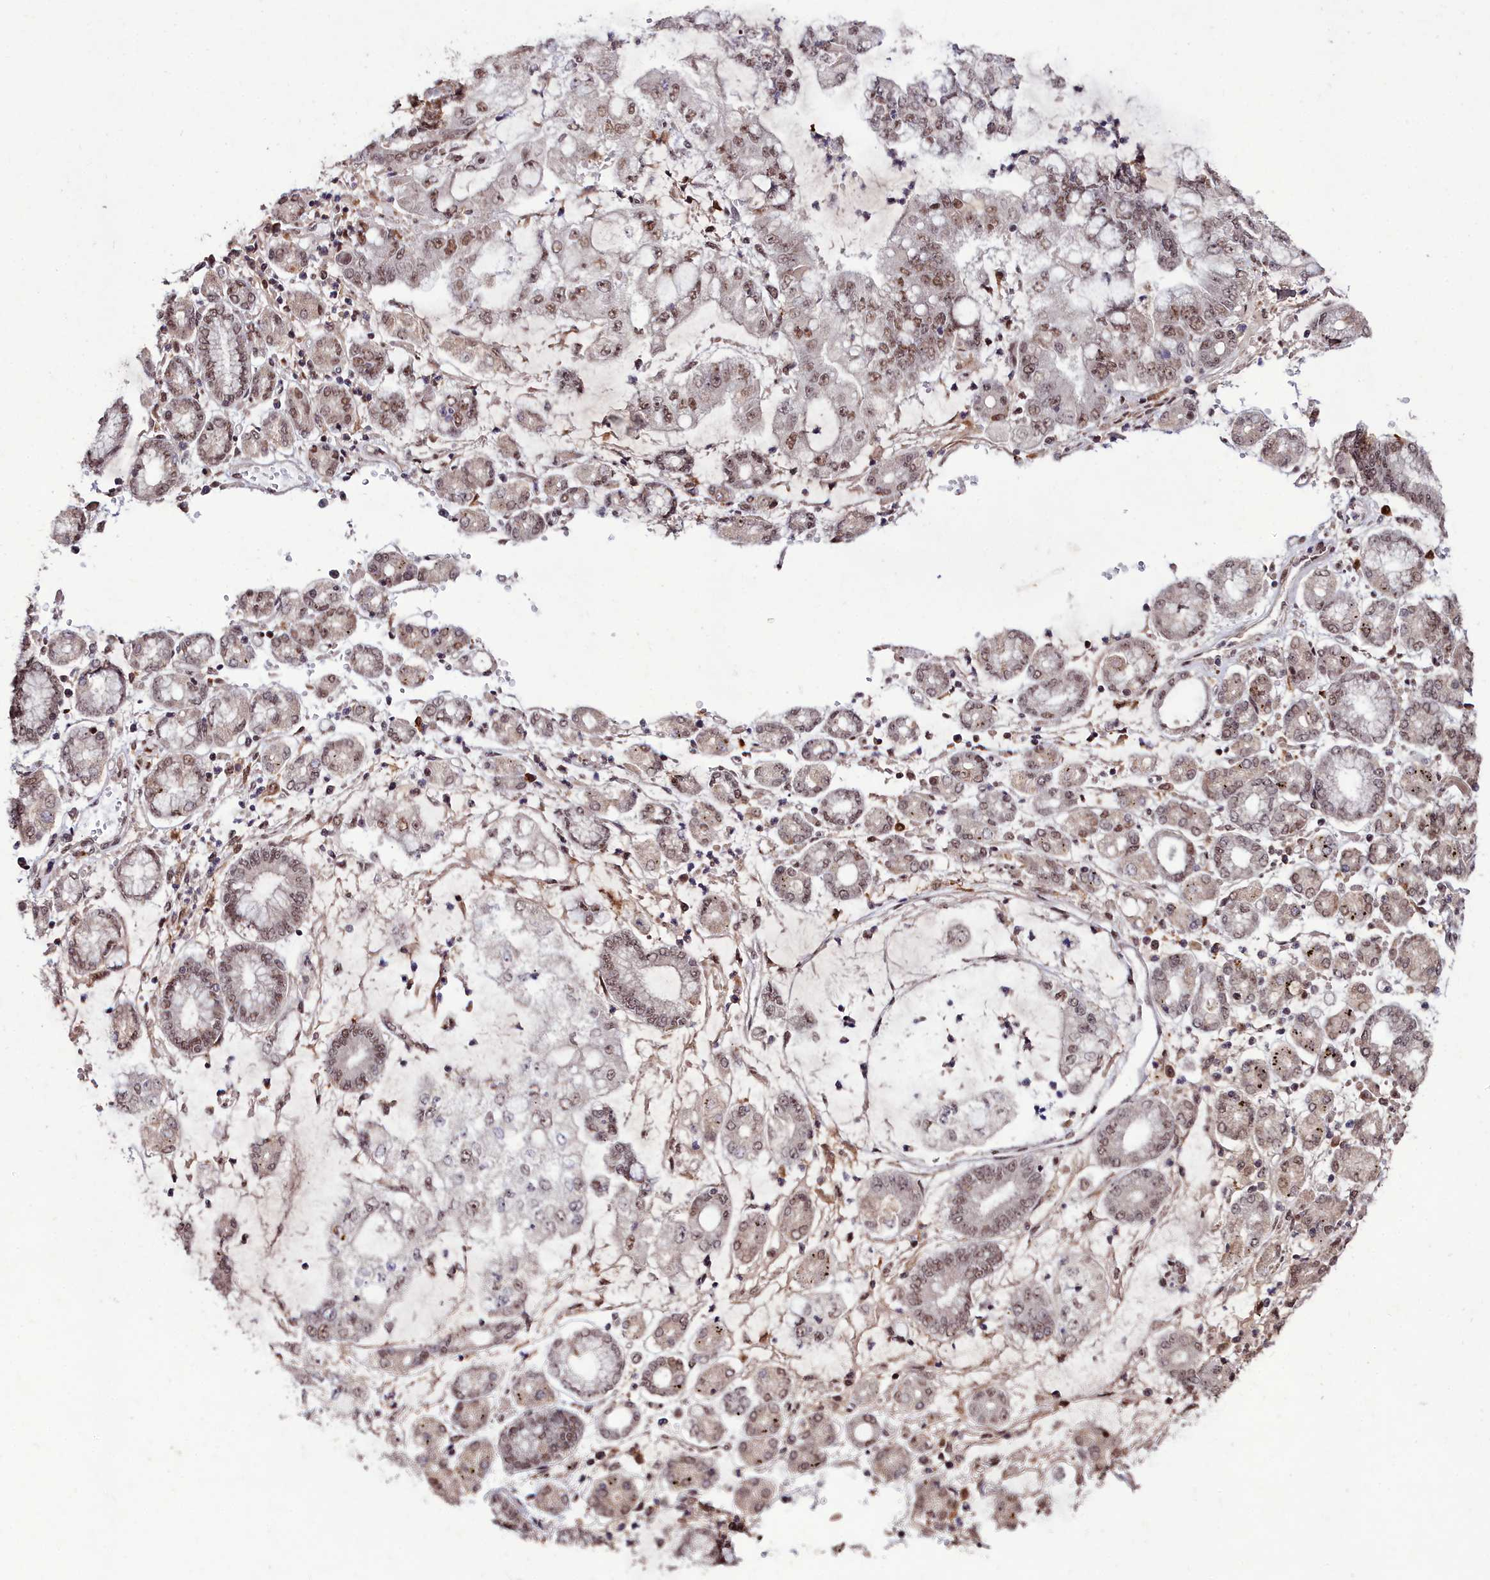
{"staining": {"intensity": "moderate", "quantity": ">75%", "location": "nuclear"}, "tissue": "stomach cancer", "cell_type": "Tumor cells", "image_type": "cancer", "snomed": [{"axis": "morphology", "description": "Adenocarcinoma, NOS"}, {"axis": "topography", "description": "Stomach"}], "caption": "Adenocarcinoma (stomach) tissue displays moderate nuclear staining in approximately >75% of tumor cells", "gene": "CXXC1", "patient": {"sex": "male", "age": 76}}